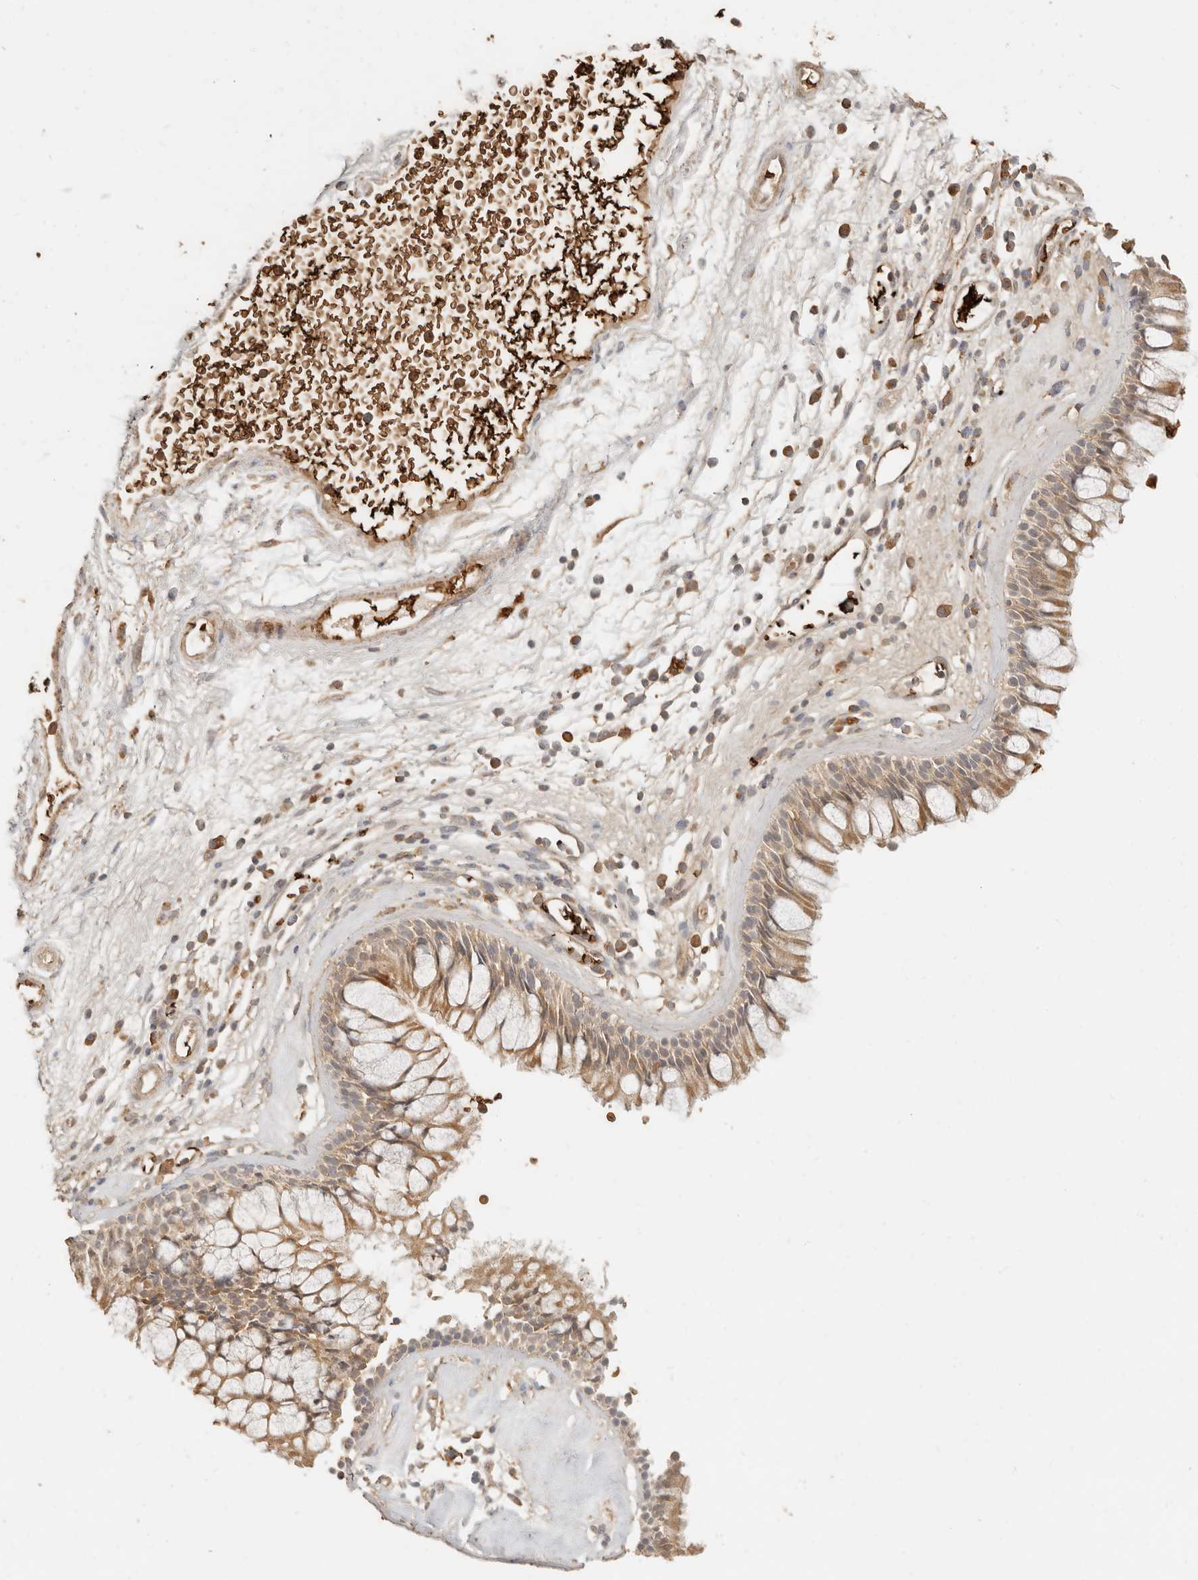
{"staining": {"intensity": "weak", "quantity": ">75%", "location": "cytoplasmic/membranous"}, "tissue": "nasopharynx", "cell_type": "Respiratory epithelial cells", "image_type": "normal", "snomed": [{"axis": "morphology", "description": "Normal tissue, NOS"}, {"axis": "morphology", "description": "Inflammation, NOS"}, {"axis": "morphology", "description": "Malignant melanoma, Metastatic site"}, {"axis": "topography", "description": "Nasopharynx"}], "caption": "The immunohistochemical stain shows weak cytoplasmic/membranous positivity in respiratory epithelial cells of benign nasopharynx. Nuclei are stained in blue.", "gene": "INTS11", "patient": {"sex": "male", "age": 70}}